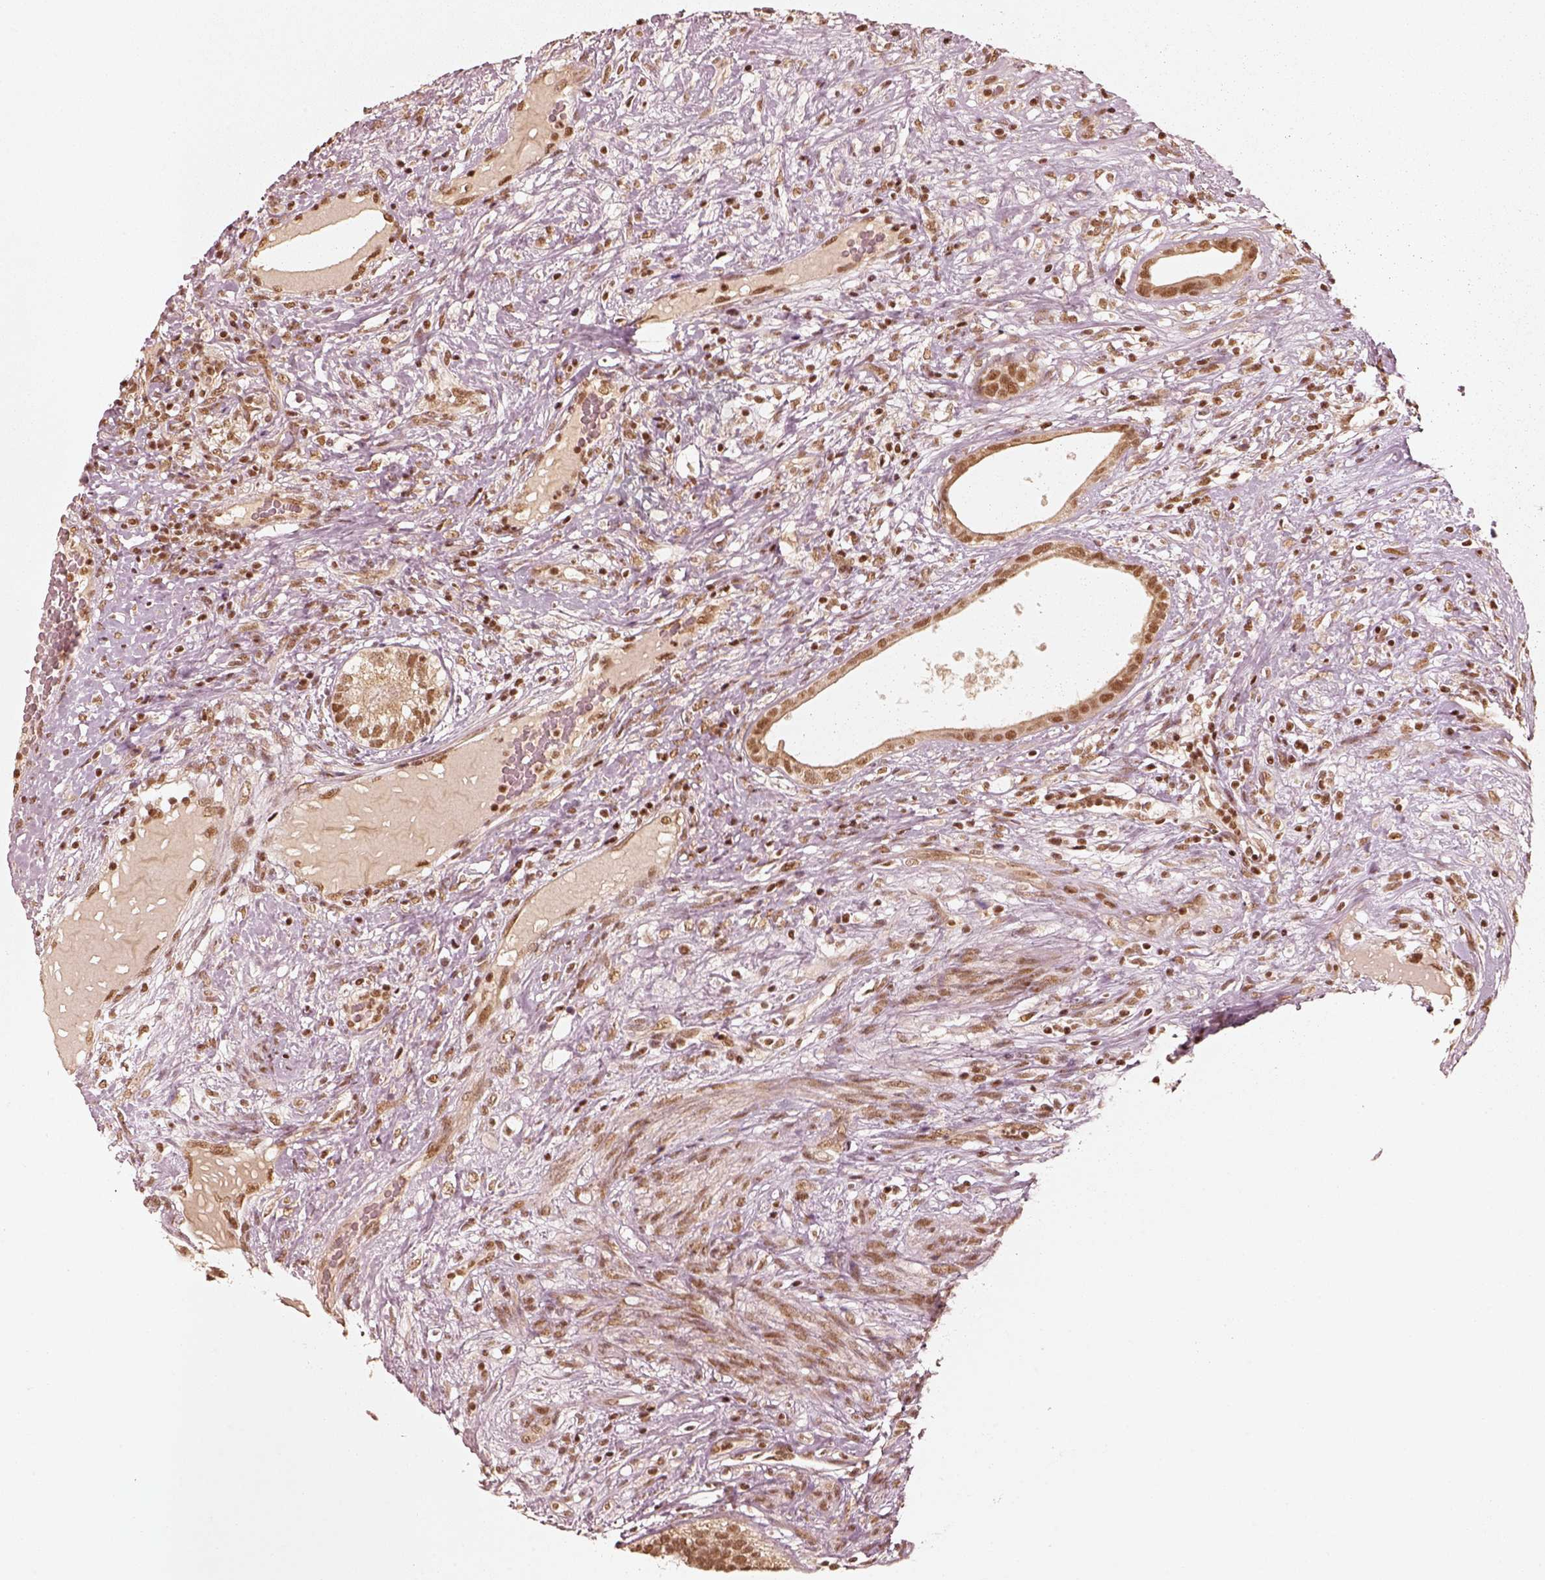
{"staining": {"intensity": "moderate", "quantity": ">75%", "location": "nuclear"}, "tissue": "testis cancer", "cell_type": "Tumor cells", "image_type": "cancer", "snomed": [{"axis": "morphology", "description": "Seminoma, NOS"}, {"axis": "morphology", "description": "Carcinoma, Embryonal, NOS"}, {"axis": "topography", "description": "Testis"}], "caption": "The histopathology image exhibits staining of embryonal carcinoma (testis), revealing moderate nuclear protein positivity (brown color) within tumor cells. (DAB = brown stain, brightfield microscopy at high magnification).", "gene": "GMEB2", "patient": {"sex": "male", "age": 41}}